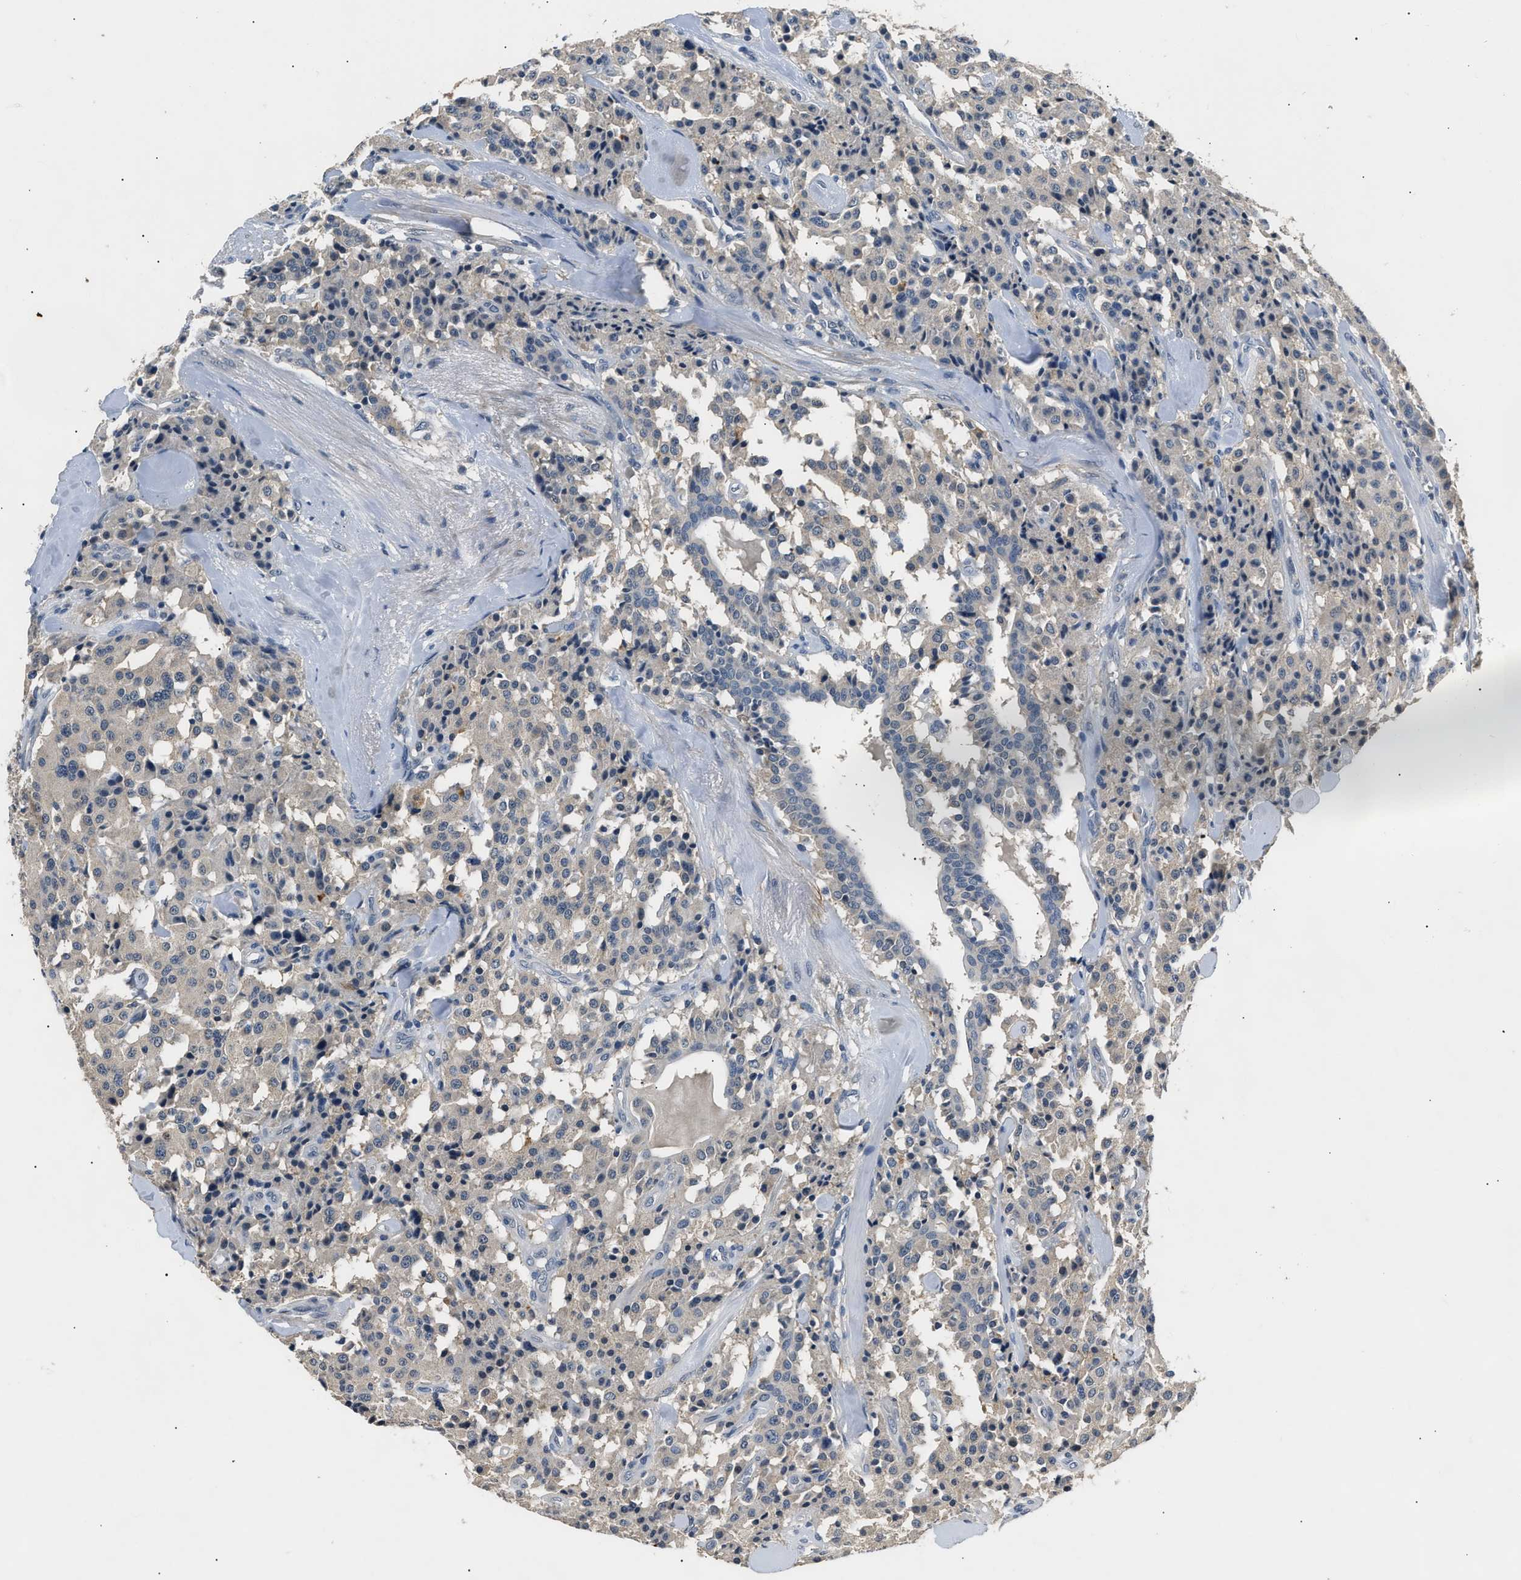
{"staining": {"intensity": "negative", "quantity": "none", "location": "none"}, "tissue": "carcinoid", "cell_type": "Tumor cells", "image_type": "cancer", "snomed": [{"axis": "morphology", "description": "Carcinoid, malignant, NOS"}, {"axis": "topography", "description": "Lung"}], "caption": "Tumor cells are negative for protein expression in human carcinoid (malignant).", "gene": "INHA", "patient": {"sex": "male", "age": 30}}